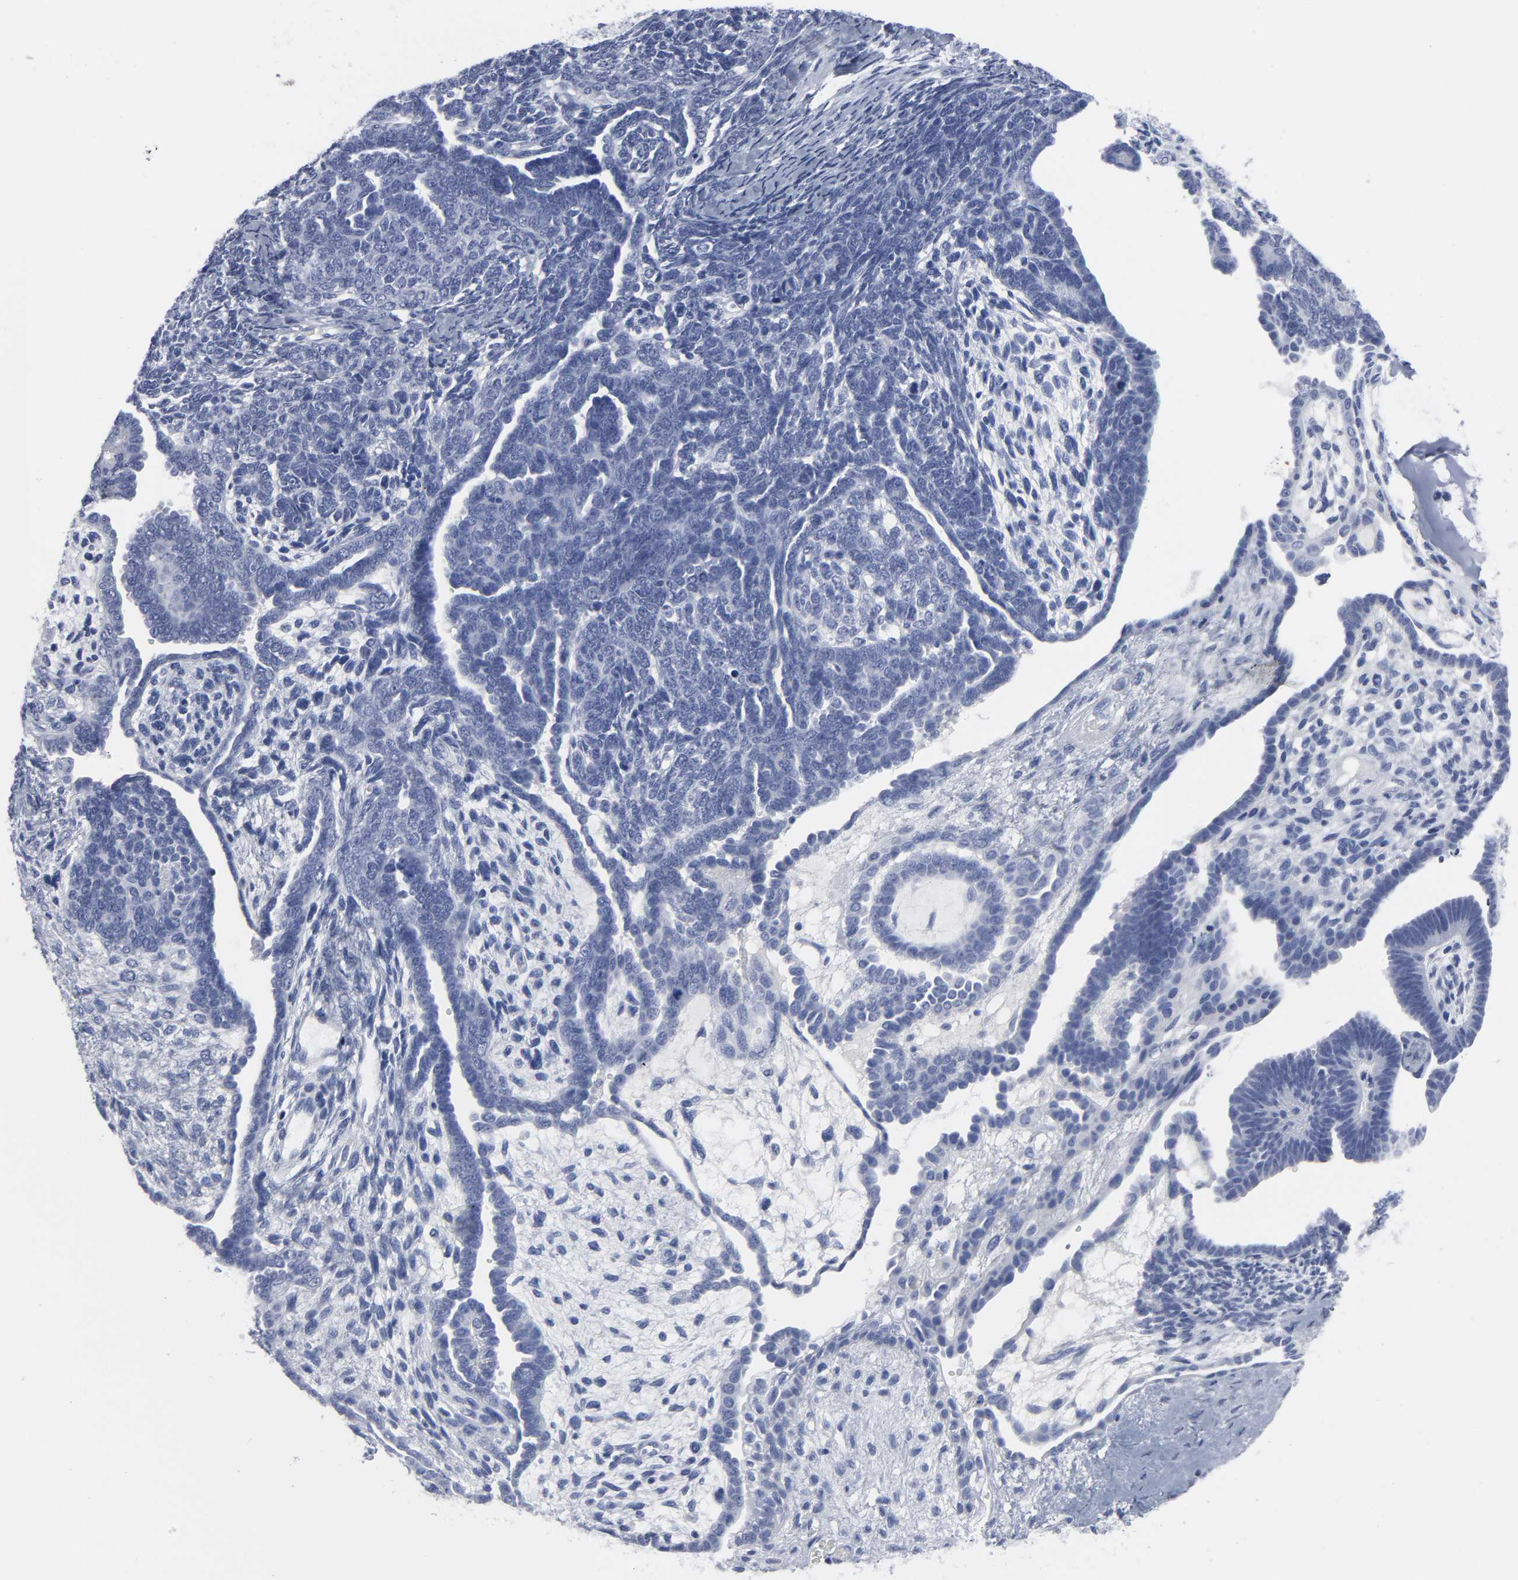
{"staining": {"intensity": "negative", "quantity": "none", "location": "none"}, "tissue": "endometrial cancer", "cell_type": "Tumor cells", "image_type": "cancer", "snomed": [{"axis": "morphology", "description": "Neoplasm, malignant, NOS"}, {"axis": "topography", "description": "Endometrium"}], "caption": "DAB immunohistochemical staining of endometrial malignant neoplasm reveals no significant staining in tumor cells. (IHC, brightfield microscopy, high magnification).", "gene": "HNF4A", "patient": {"sex": "female", "age": 74}}